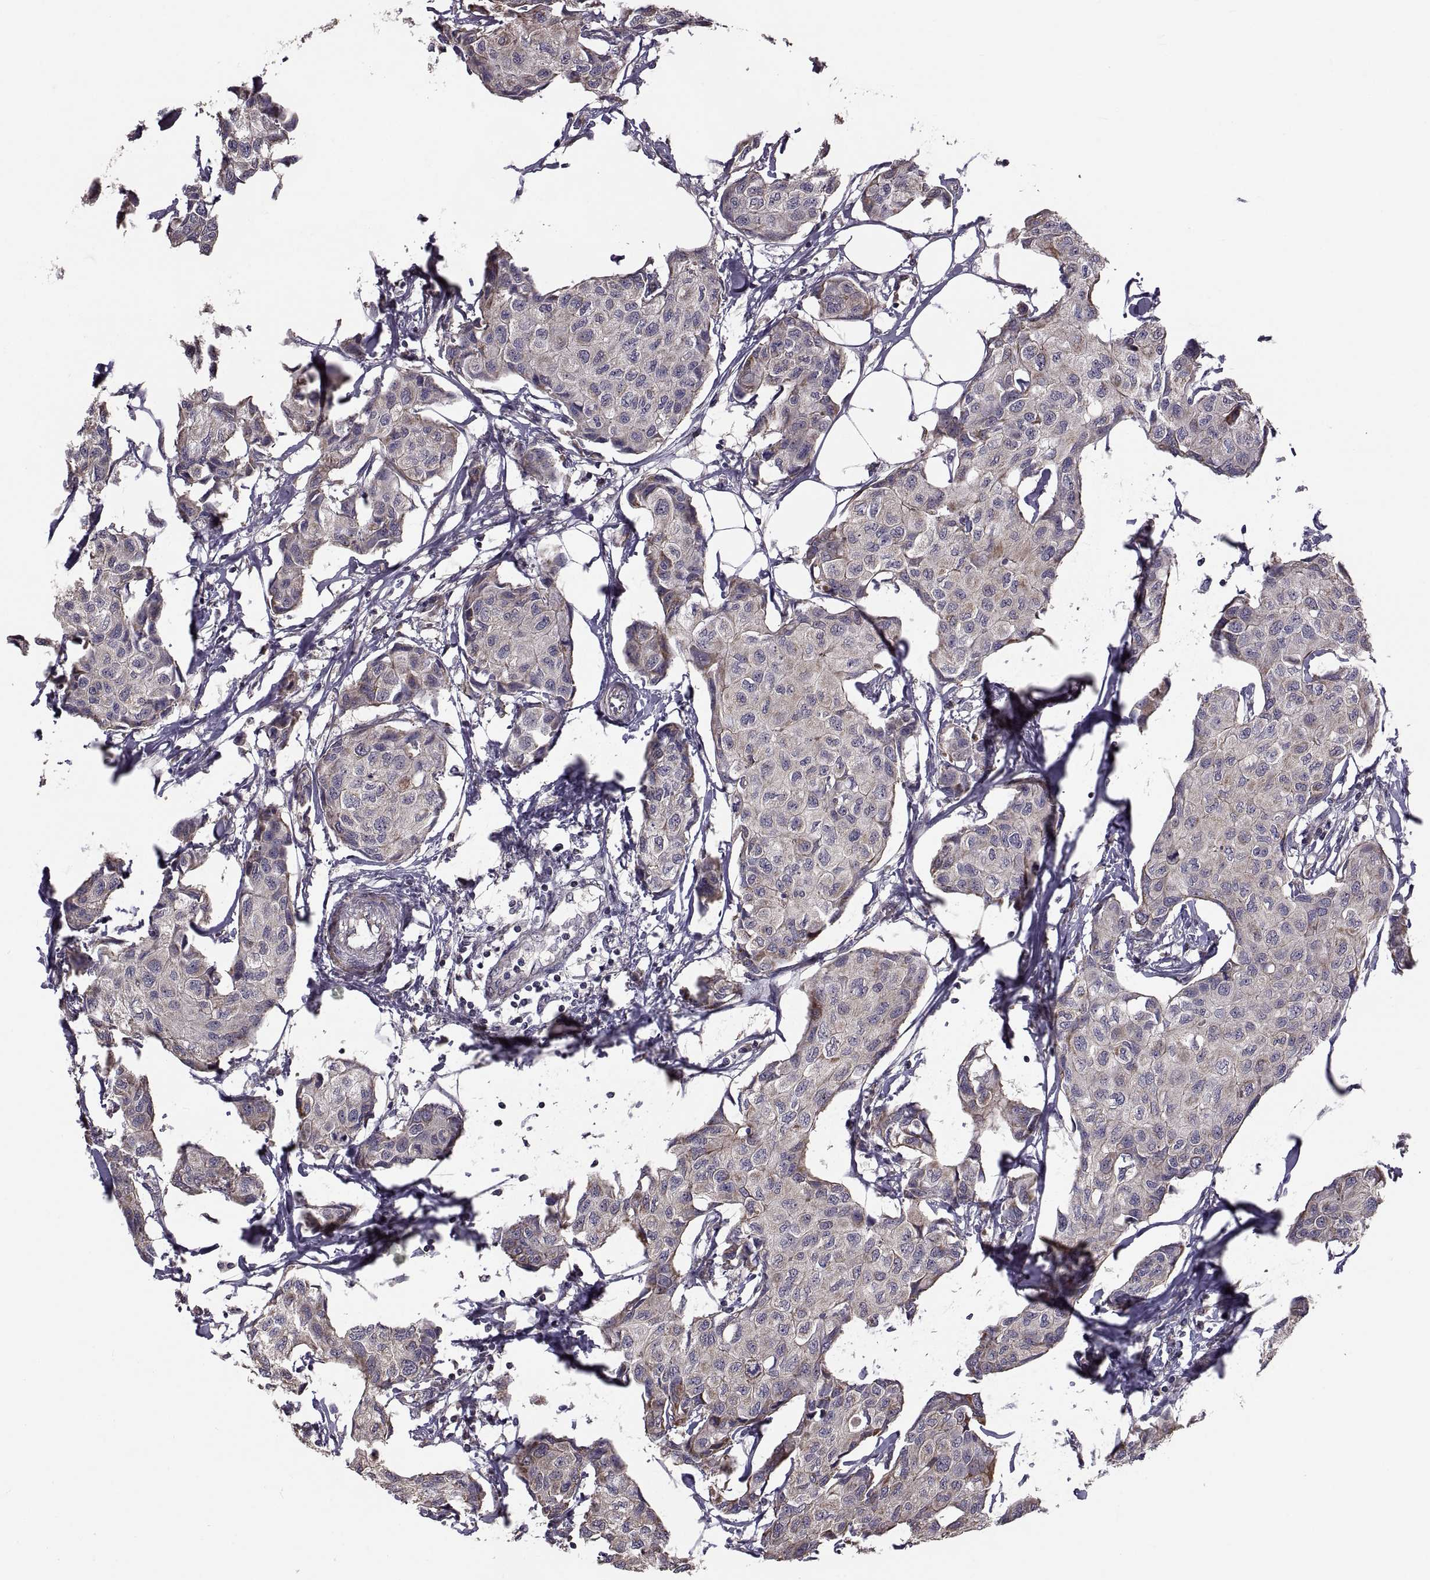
{"staining": {"intensity": "weak", "quantity": "<25%", "location": "cytoplasmic/membranous"}, "tissue": "breast cancer", "cell_type": "Tumor cells", "image_type": "cancer", "snomed": [{"axis": "morphology", "description": "Duct carcinoma"}, {"axis": "topography", "description": "Breast"}], "caption": "Tumor cells show no significant positivity in breast cancer (infiltrating ductal carcinoma).", "gene": "PMM2", "patient": {"sex": "female", "age": 80}}